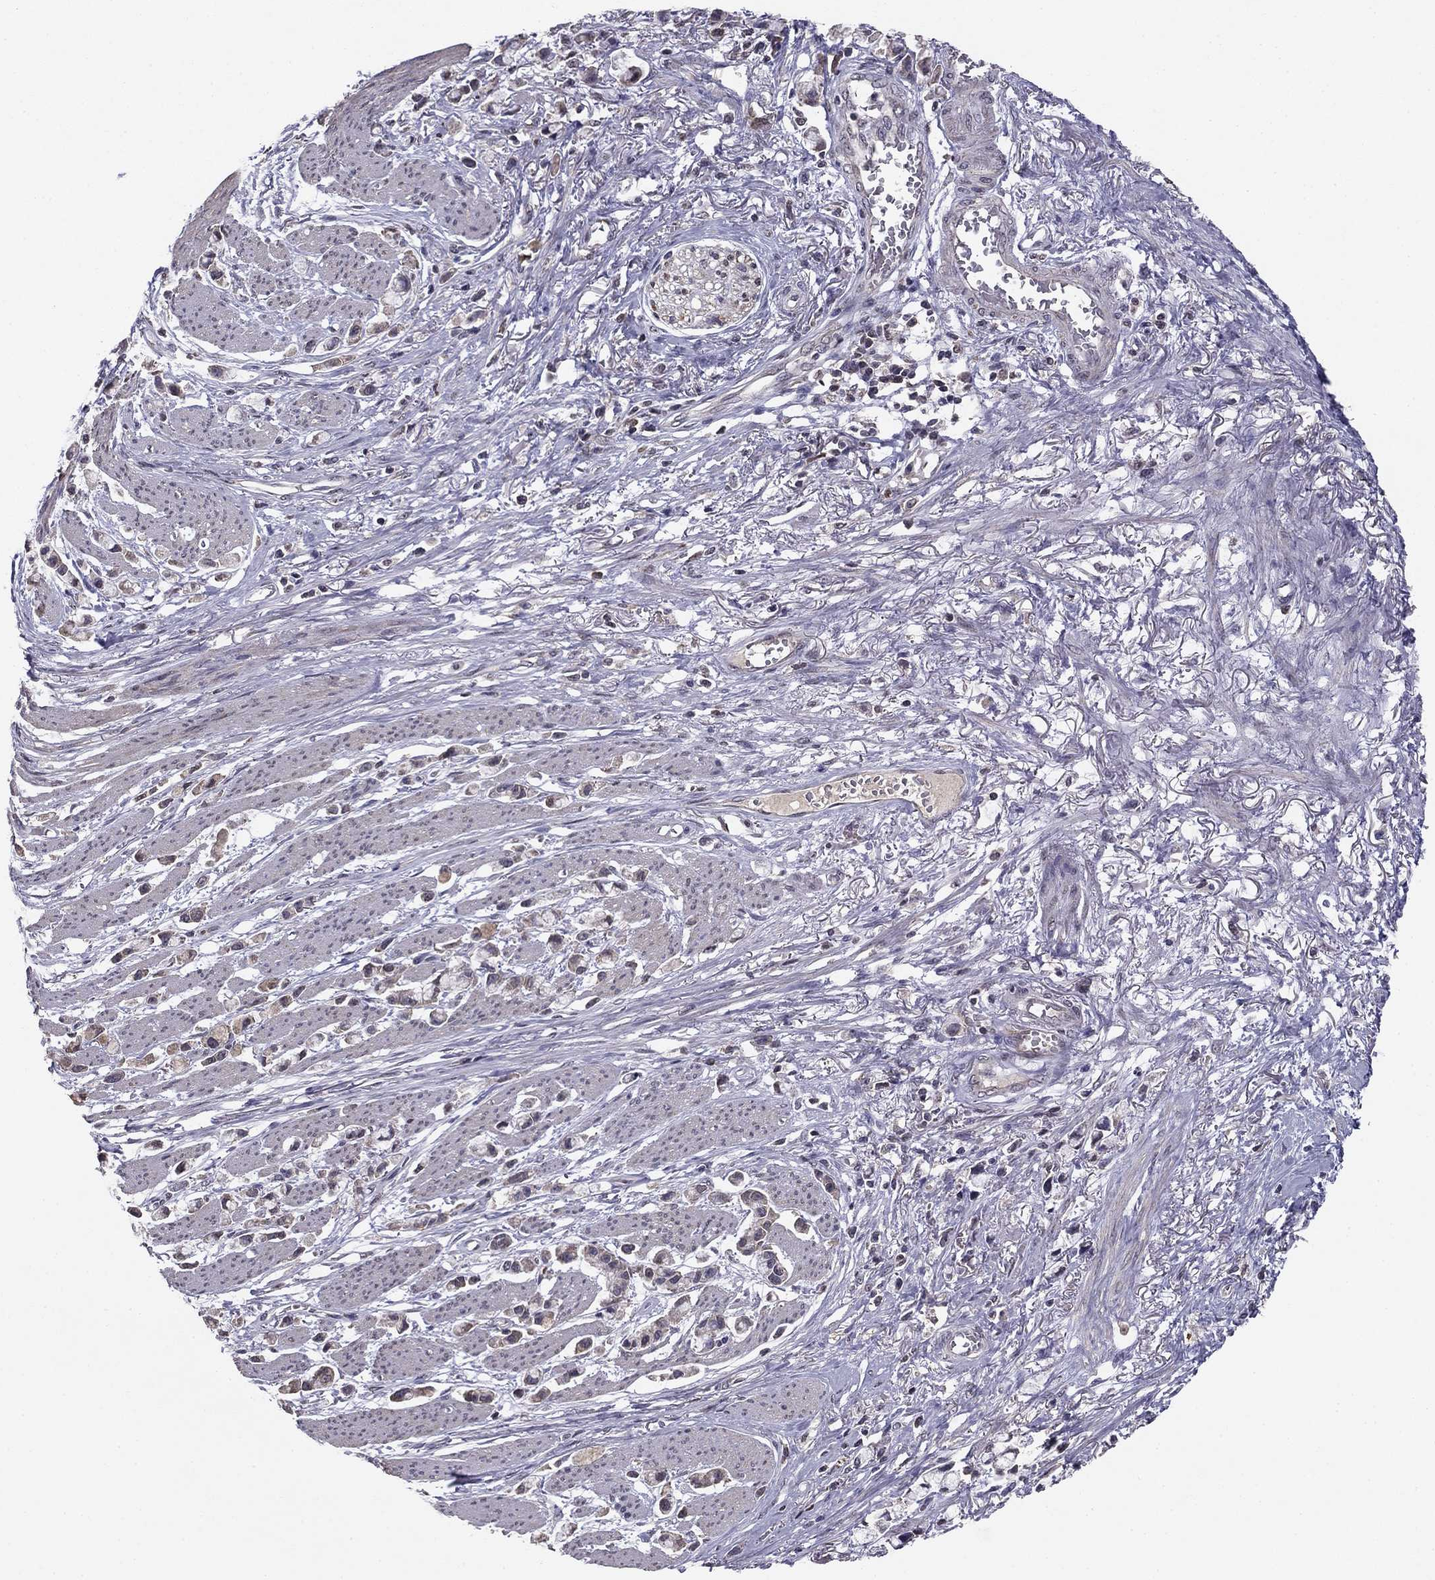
{"staining": {"intensity": "negative", "quantity": "none", "location": "none"}, "tissue": "stomach cancer", "cell_type": "Tumor cells", "image_type": "cancer", "snomed": [{"axis": "morphology", "description": "Adenocarcinoma, NOS"}, {"axis": "topography", "description": "Stomach"}], "caption": "A high-resolution image shows immunohistochemistry staining of stomach adenocarcinoma, which reveals no significant staining in tumor cells.", "gene": "HCN1", "patient": {"sex": "female", "age": 81}}